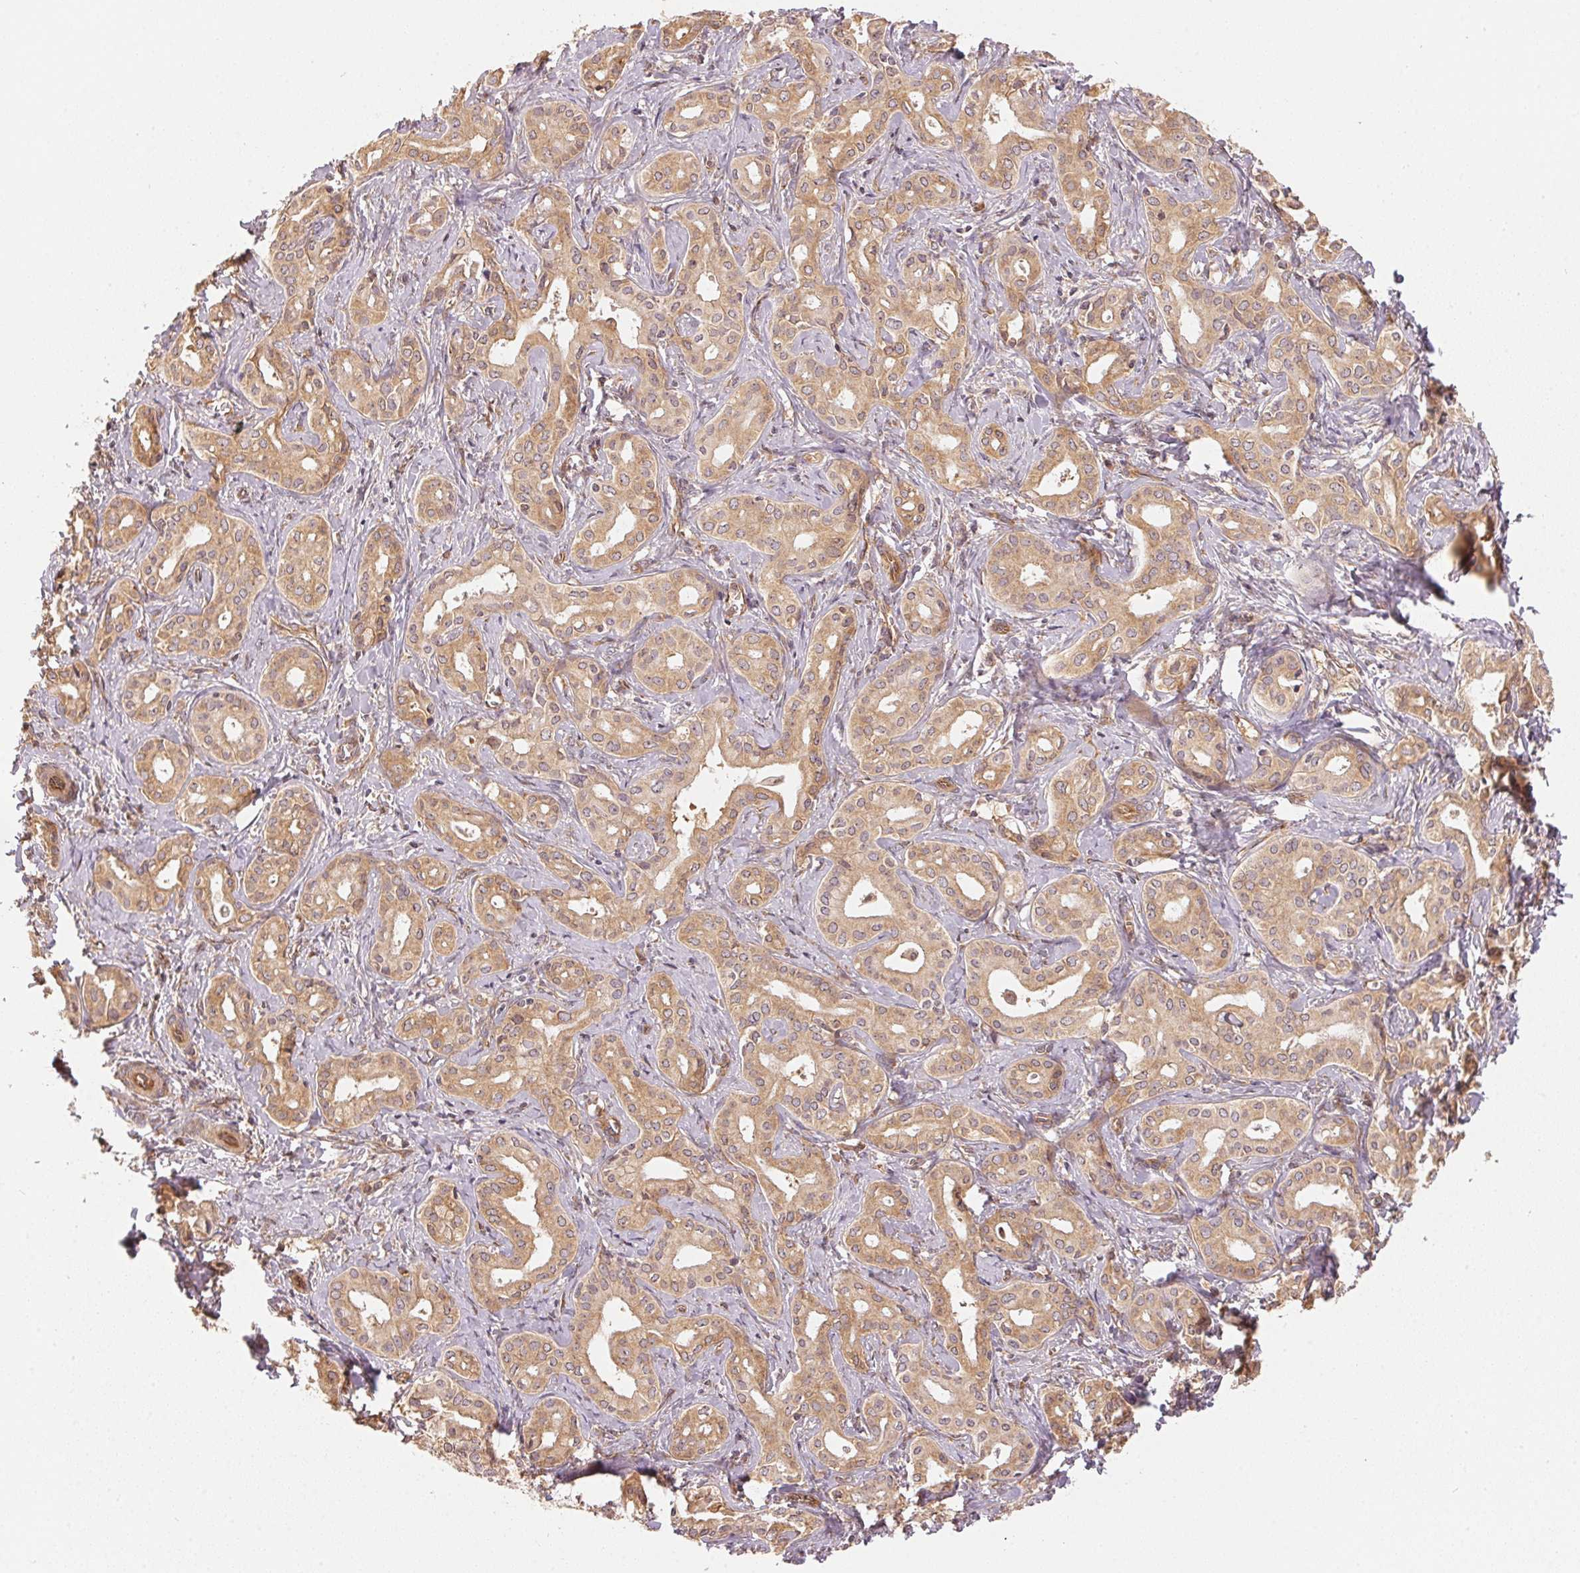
{"staining": {"intensity": "weak", "quantity": ">75%", "location": "cytoplasmic/membranous"}, "tissue": "liver cancer", "cell_type": "Tumor cells", "image_type": "cancer", "snomed": [{"axis": "morphology", "description": "Cholangiocarcinoma"}, {"axis": "topography", "description": "Liver"}], "caption": "Protein expression analysis of liver cancer exhibits weak cytoplasmic/membranous expression in about >75% of tumor cells.", "gene": "STRN4", "patient": {"sex": "female", "age": 65}}